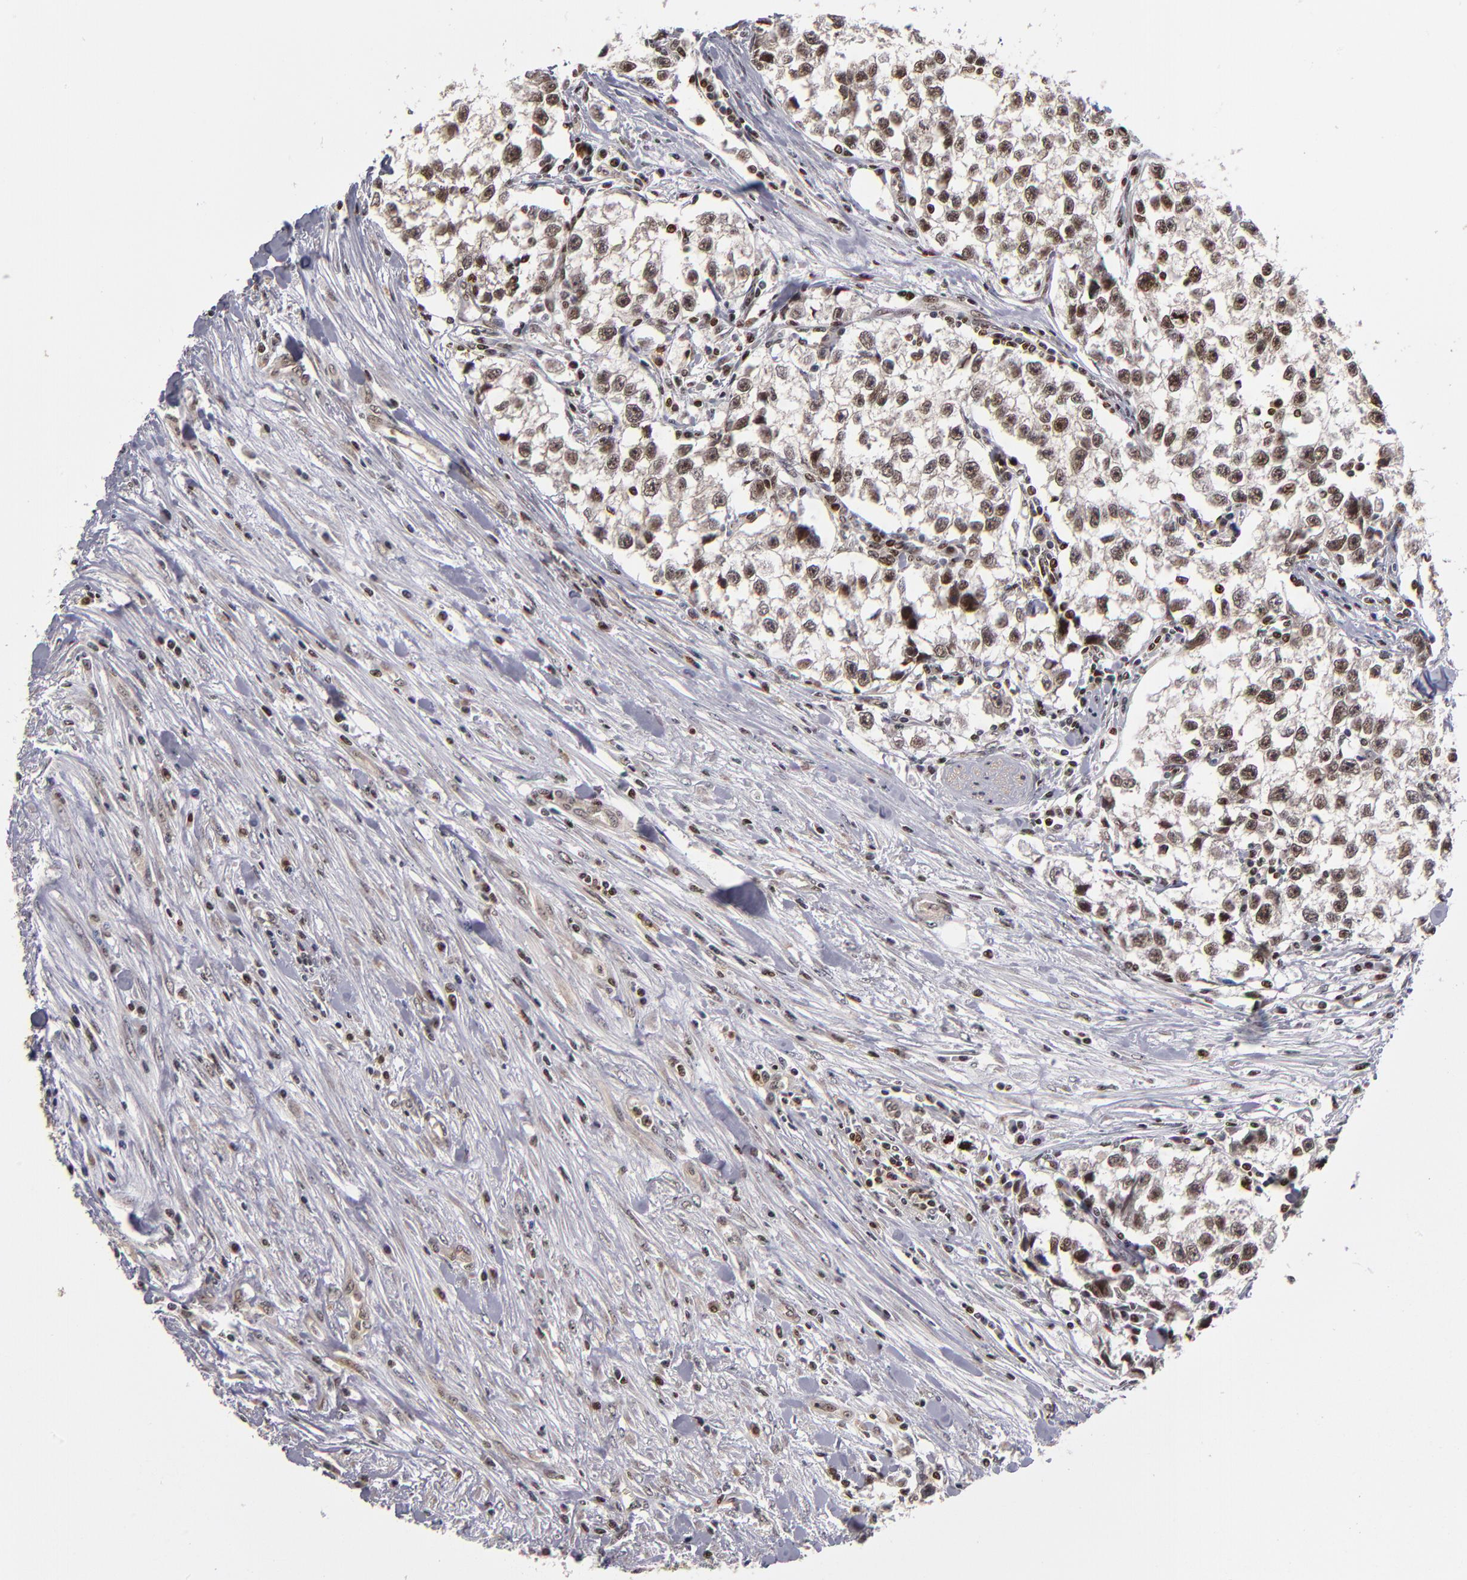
{"staining": {"intensity": "weak", "quantity": "25%-75%", "location": "nuclear"}, "tissue": "testis cancer", "cell_type": "Tumor cells", "image_type": "cancer", "snomed": [{"axis": "morphology", "description": "Seminoma, NOS"}, {"axis": "morphology", "description": "Carcinoma, Embryonal, NOS"}, {"axis": "topography", "description": "Testis"}], "caption": "Immunohistochemistry (DAB) staining of human seminoma (testis) demonstrates weak nuclear protein staining in approximately 25%-75% of tumor cells.", "gene": "KDM6A", "patient": {"sex": "male", "age": 30}}